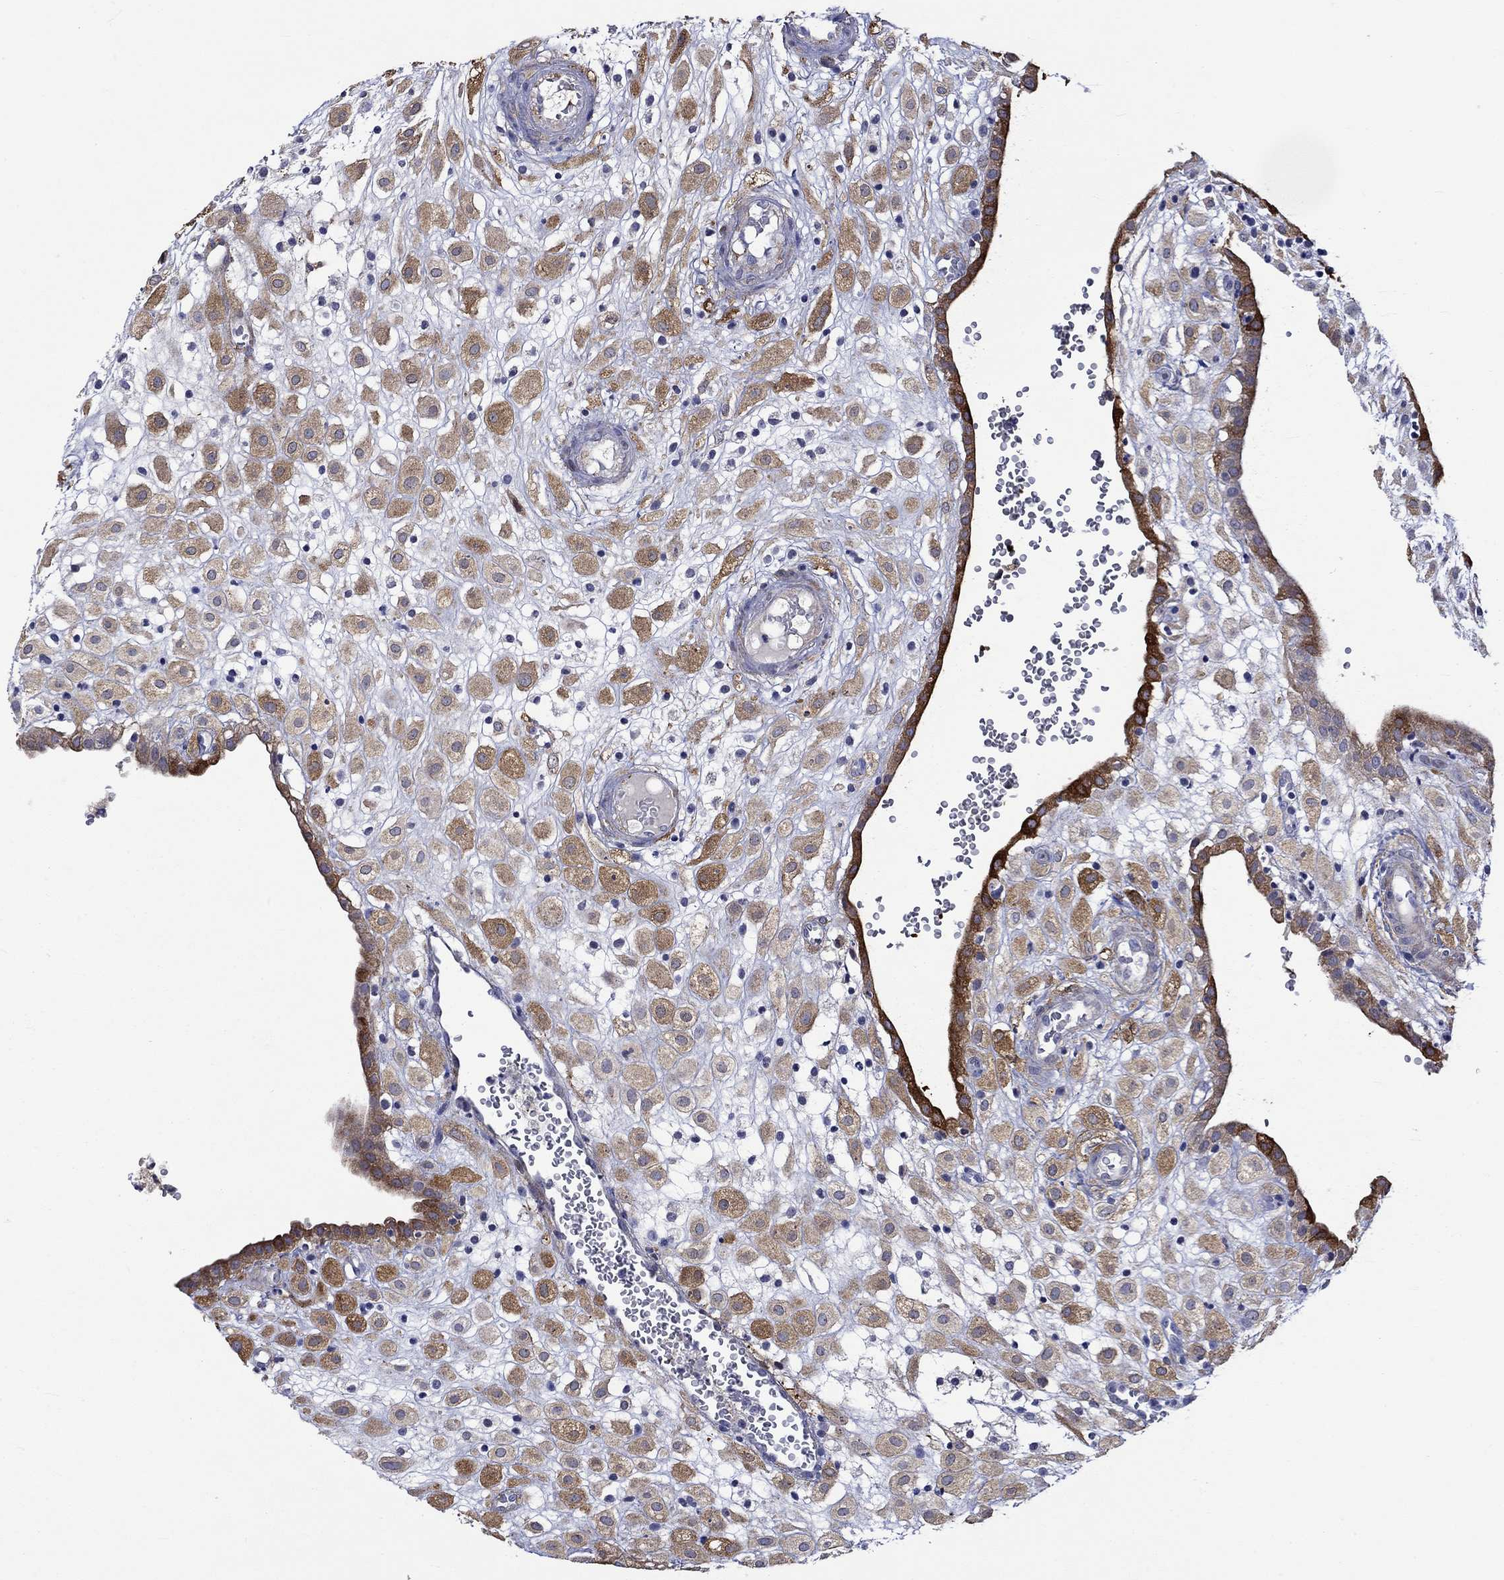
{"staining": {"intensity": "moderate", "quantity": ">75%", "location": "cytoplasmic/membranous"}, "tissue": "placenta", "cell_type": "Decidual cells", "image_type": "normal", "snomed": [{"axis": "morphology", "description": "Normal tissue, NOS"}, {"axis": "topography", "description": "Placenta"}], "caption": "Placenta stained for a protein (brown) shows moderate cytoplasmic/membranous positive staining in approximately >75% of decidual cells.", "gene": "CRYAB", "patient": {"sex": "female", "age": 24}}